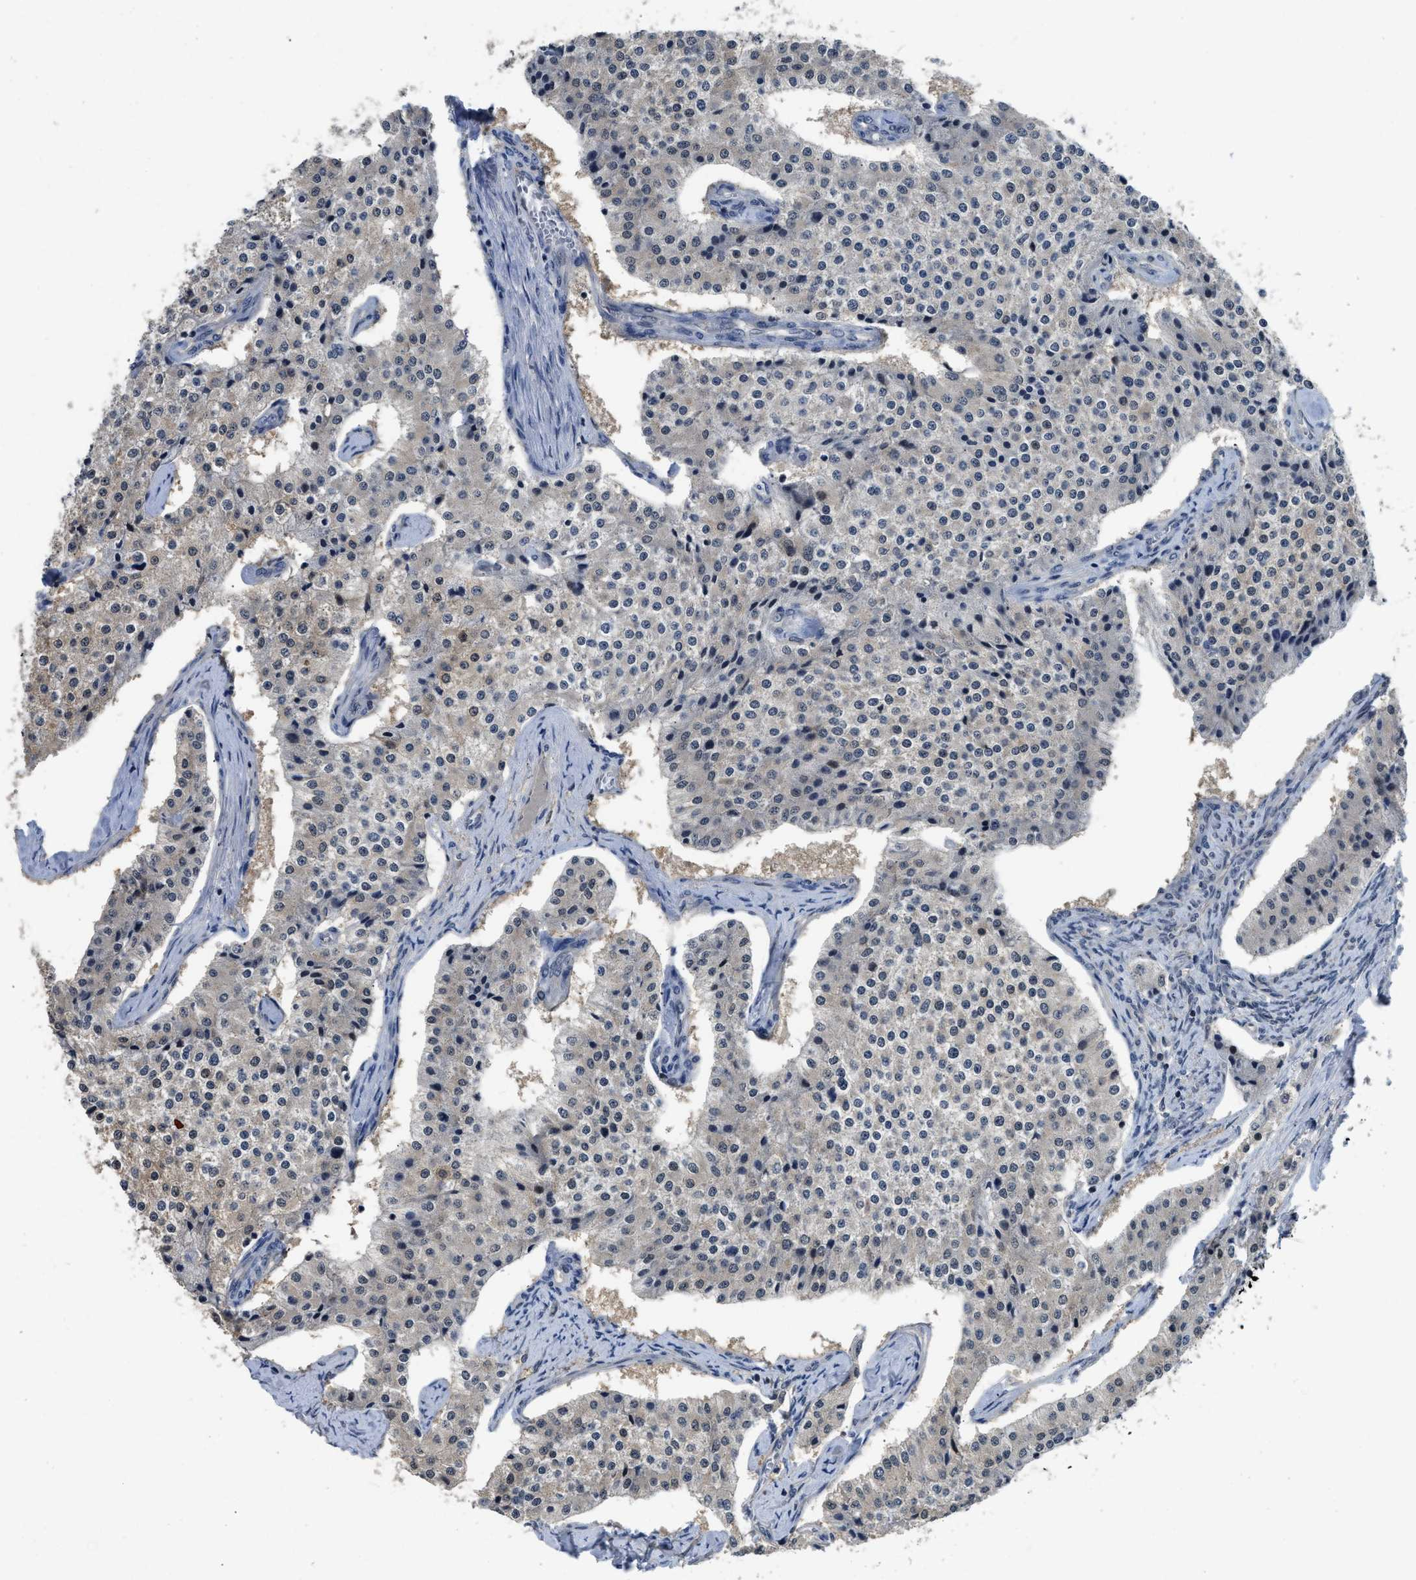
{"staining": {"intensity": "negative", "quantity": "none", "location": "none"}, "tissue": "carcinoid", "cell_type": "Tumor cells", "image_type": "cancer", "snomed": [{"axis": "morphology", "description": "Carcinoid, malignant, NOS"}, {"axis": "topography", "description": "Colon"}], "caption": "The photomicrograph exhibits no significant positivity in tumor cells of malignant carcinoid. (Immunohistochemistry, brightfield microscopy, high magnification).", "gene": "TES", "patient": {"sex": "female", "age": 52}}